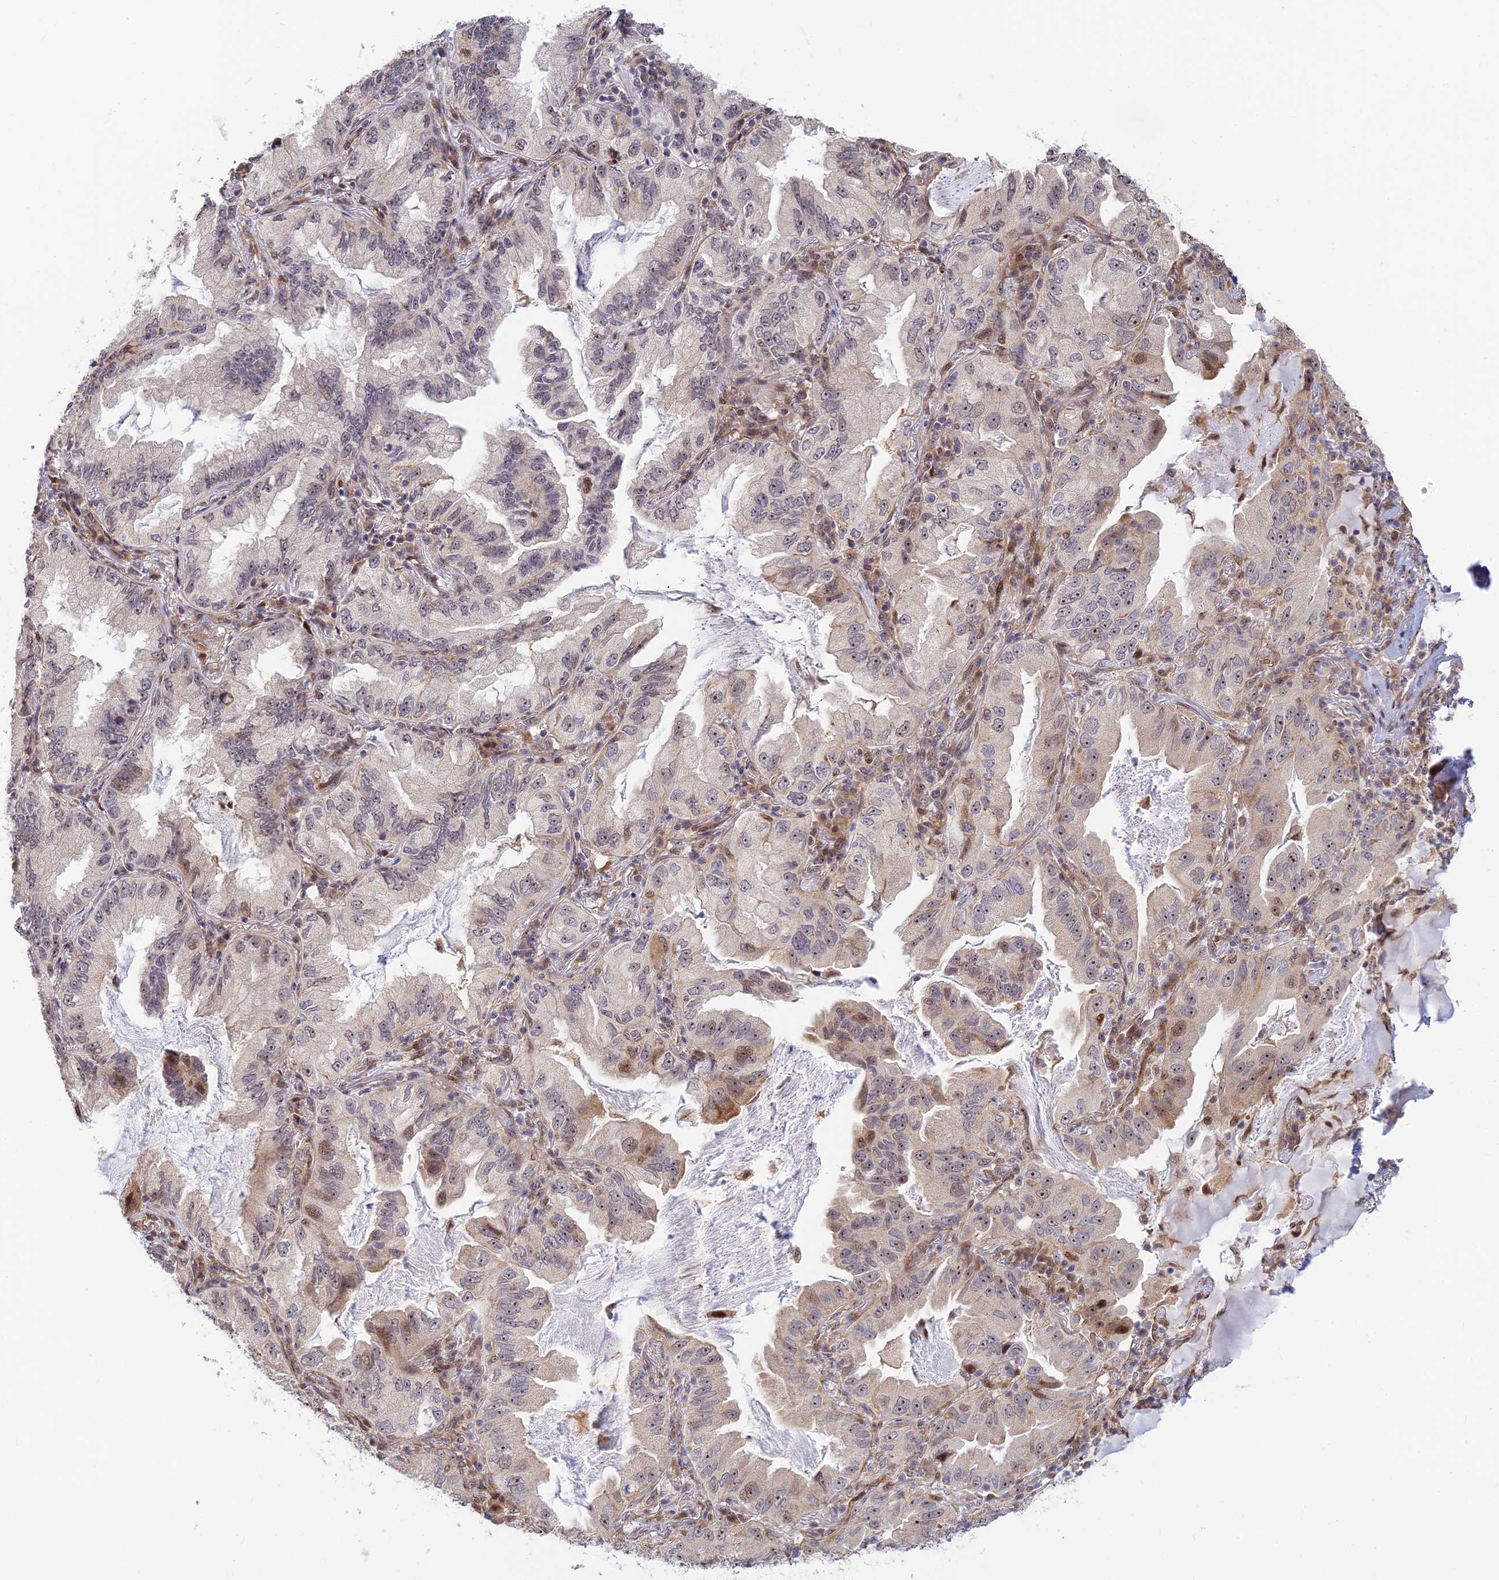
{"staining": {"intensity": "moderate", "quantity": "<25%", "location": "cytoplasmic/membranous,nuclear"}, "tissue": "lung cancer", "cell_type": "Tumor cells", "image_type": "cancer", "snomed": [{"axis": "morphology", "description": "Adenocarcinoma, NOS"}, {"axis": "topography", "description": "Lung"}], "caption": "IHC (DAB) staining of human adenocarcinoma (lung) reveals moderate cytoplasmic/membranous and nuclear protein expression in about <25% of tumor cells. The staining is performed using DAB (3,3'-diaminobenzidine) brown chromogen to label protein expression. The nuclei are counter-stained blue using hematoxylin.", "gene": "UFSP2", "patient": {"sex": "female", "age": 69}}